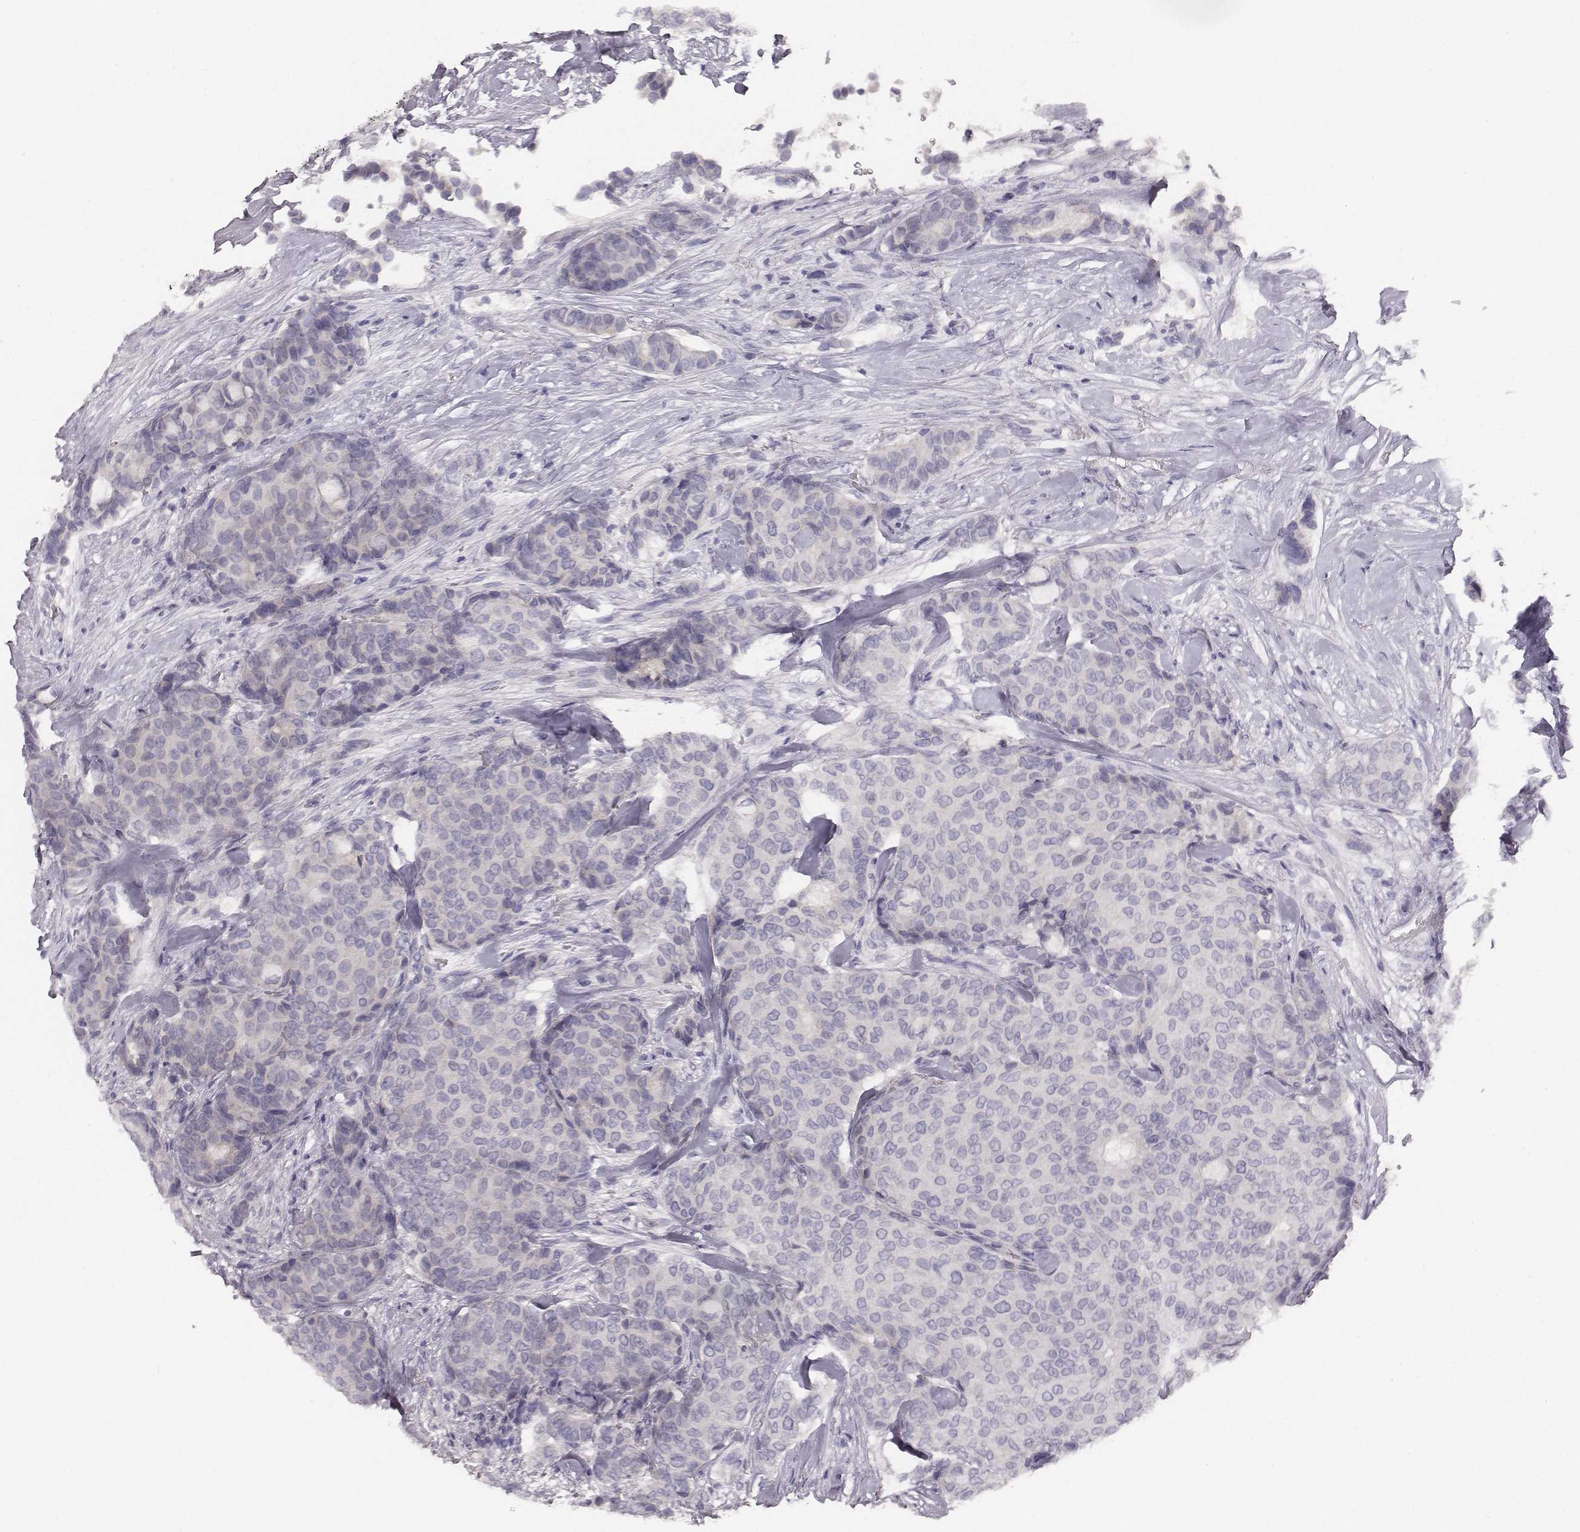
{"staining": {"intensity": "negative", "quantity": "none", "location": "none"}, "tissue": "breast cancer", "cell_type": "Tumor cells", "image_type": "cancer", "snomed": [{"axis": "morphology", "description": "Duct carcinoma"}, {"axis": "topography", "description": "Breast"}], "caption": "A high-resolution photomicrograph shows immunohistochemistry staining of breast cancer, which reveals no significant staining in tumor cells. (Brightfield microscopy of DAB (3,3'-diaminobenzidine) immunohistochemistry at high magnification).", "gene": "MYH6", "patient": {"sex": "female", "age": 75}}